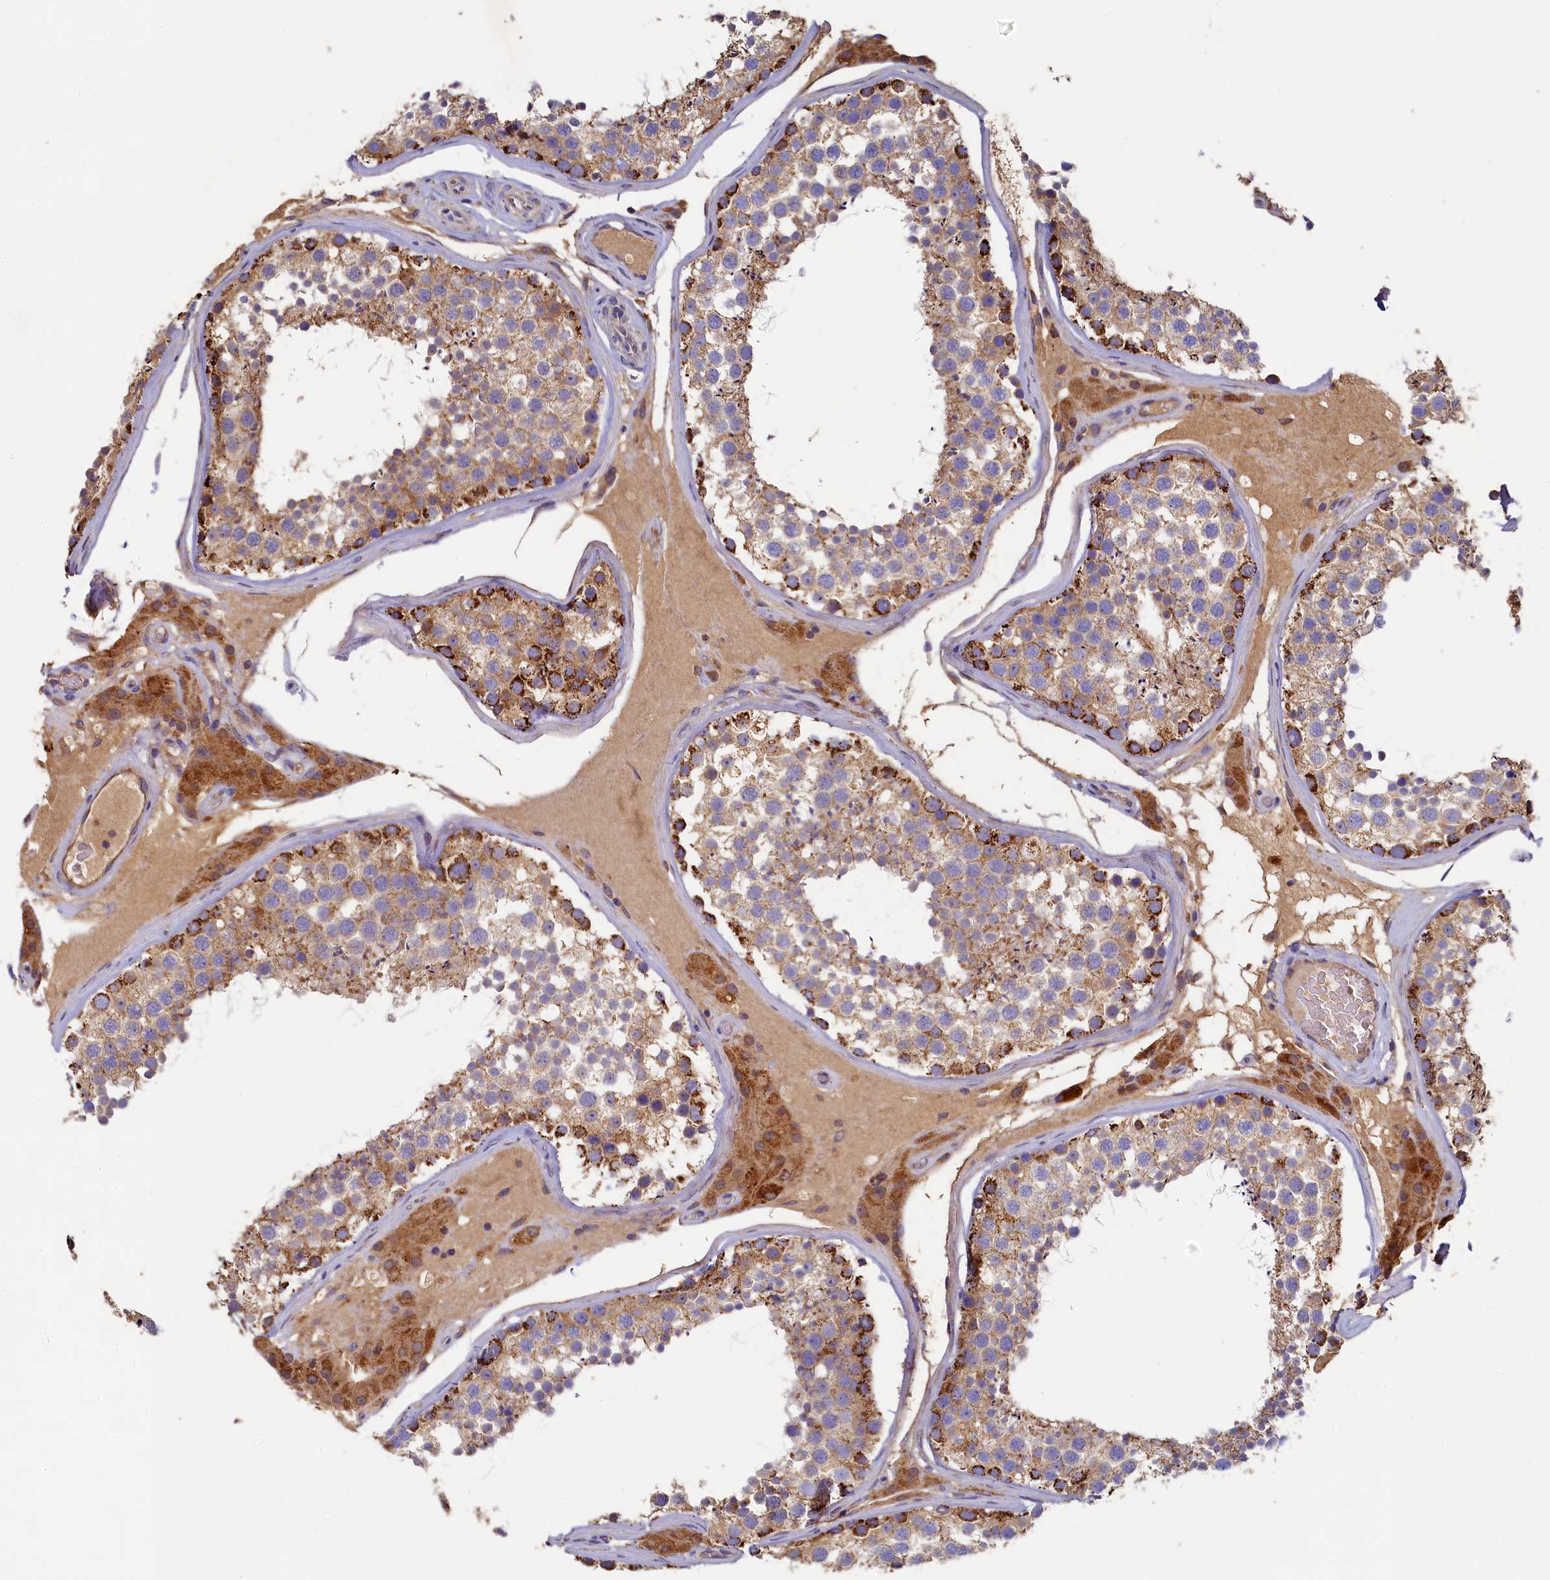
{"staining": {"intensity": "strong", "quantity": "25%-75%", "location": "cytoplasmic/membranous"}, "tissue": "testis", "cell_type": "Cells in seminiferous ducts", "image_type": "normal", "snomed": [{"axis": "morphology", "description": "Normal tissue, NOS"}, {"axis": "topography", "description": "Testis"}], "caption": "High-magnification brightfield microscopy of benign testis stained with DAB (3,3'-diaminobenzidine) (brown) and counterstained with hematoxylin (blue). cells in seminiferous ducts exhibit strong cytoplasmic/membranous expression is appreciated in about25%-75% of cells.", "gene": "SEC31B", "patient": {"sex": "male", "age": 46}}